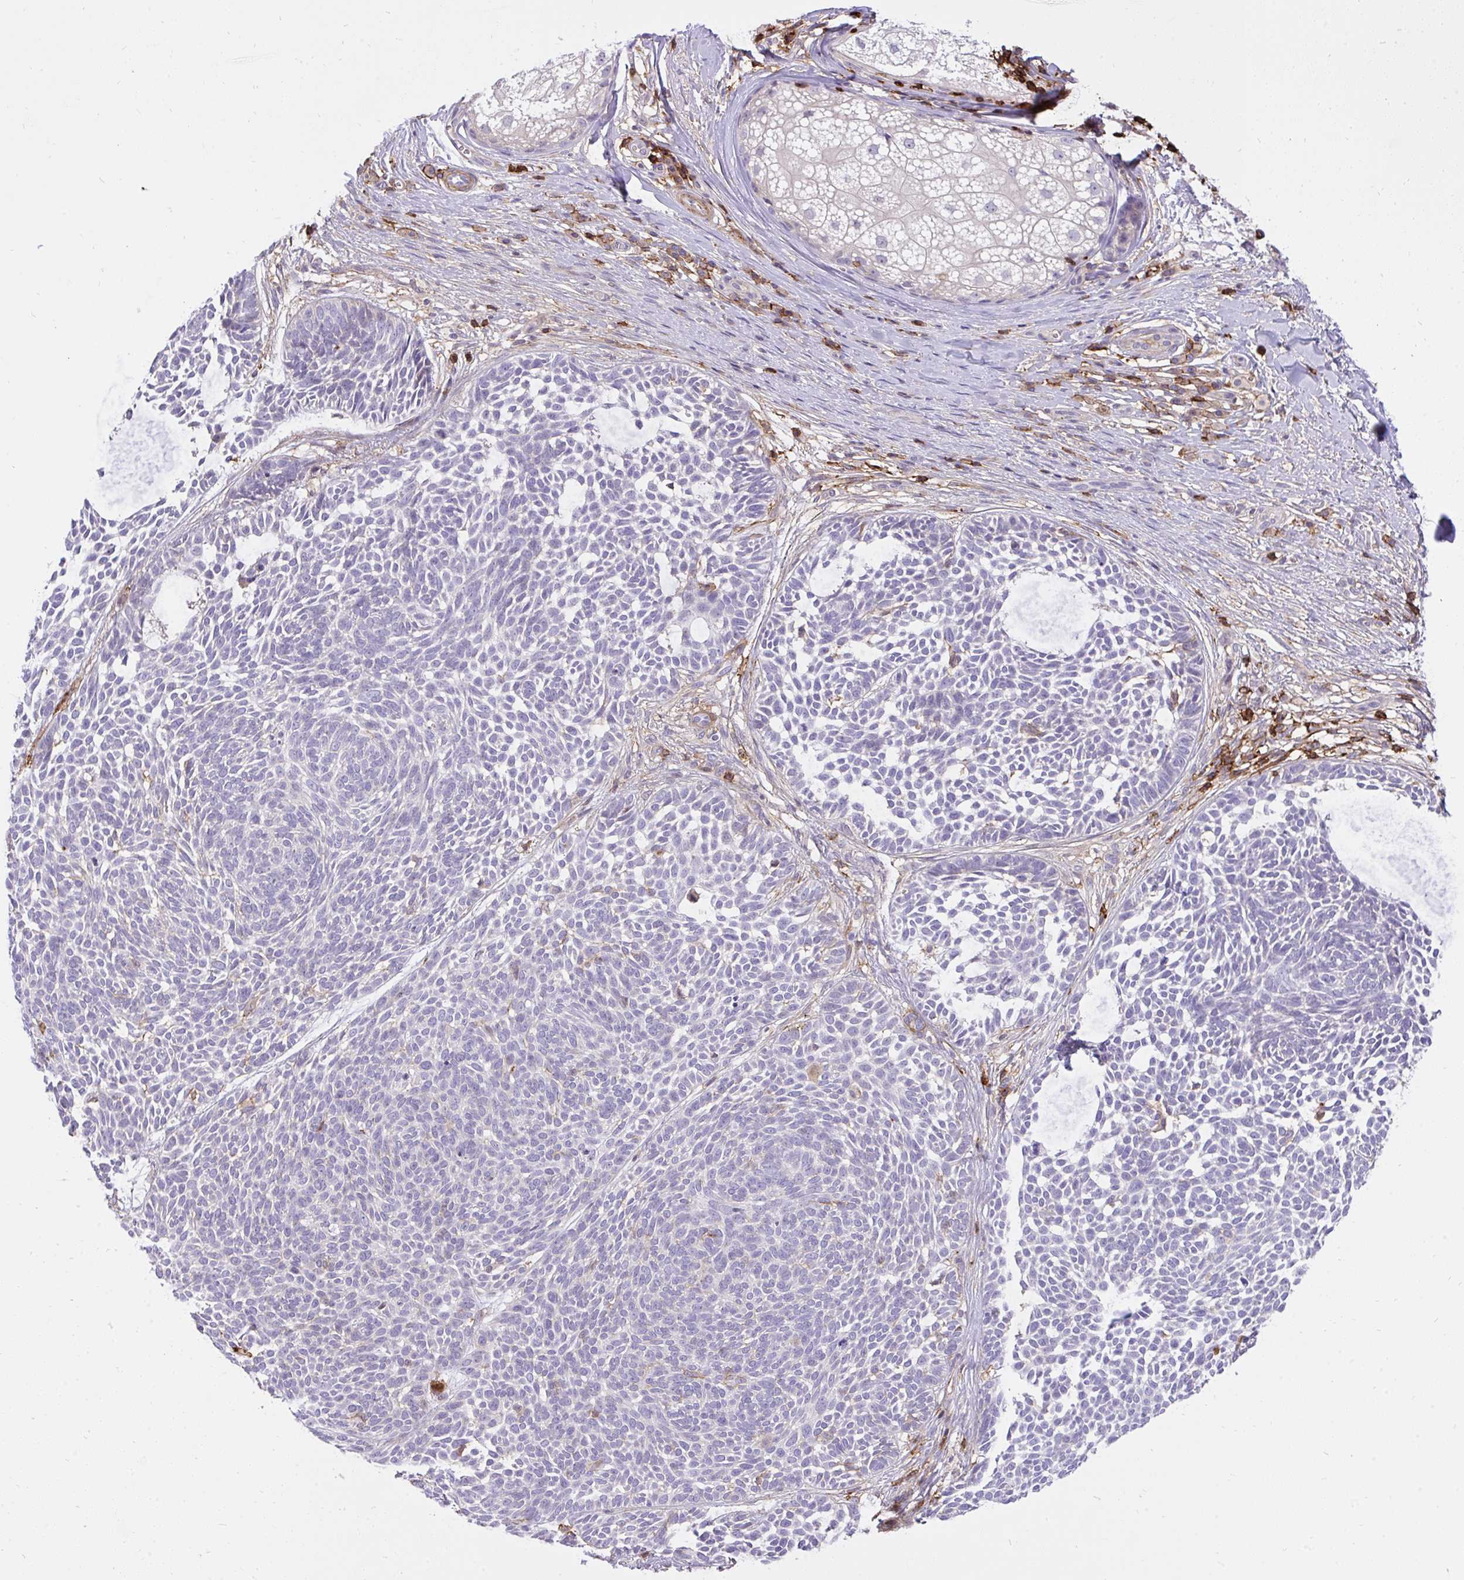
{"staining": {"intensity": "negative", "quantity": "none", "location": "none"}, "tissue": "skin cancer", "cell_type": "Tumor cells", "image_type": "cancer", "snomed": [{"axis": "morphology", "description": "Basal cell carcinoma"}, {"axis": "topography", "description": "Skin"}, {"axis": "topography", "description": "Skin of trunk"}], "caption": "This is an immunohistochemistry image of skin basal cell carcinoma. There is no staining in tumor cells.", "gene": "ERI1", "patient": {"sex": "male", "age": 74}}